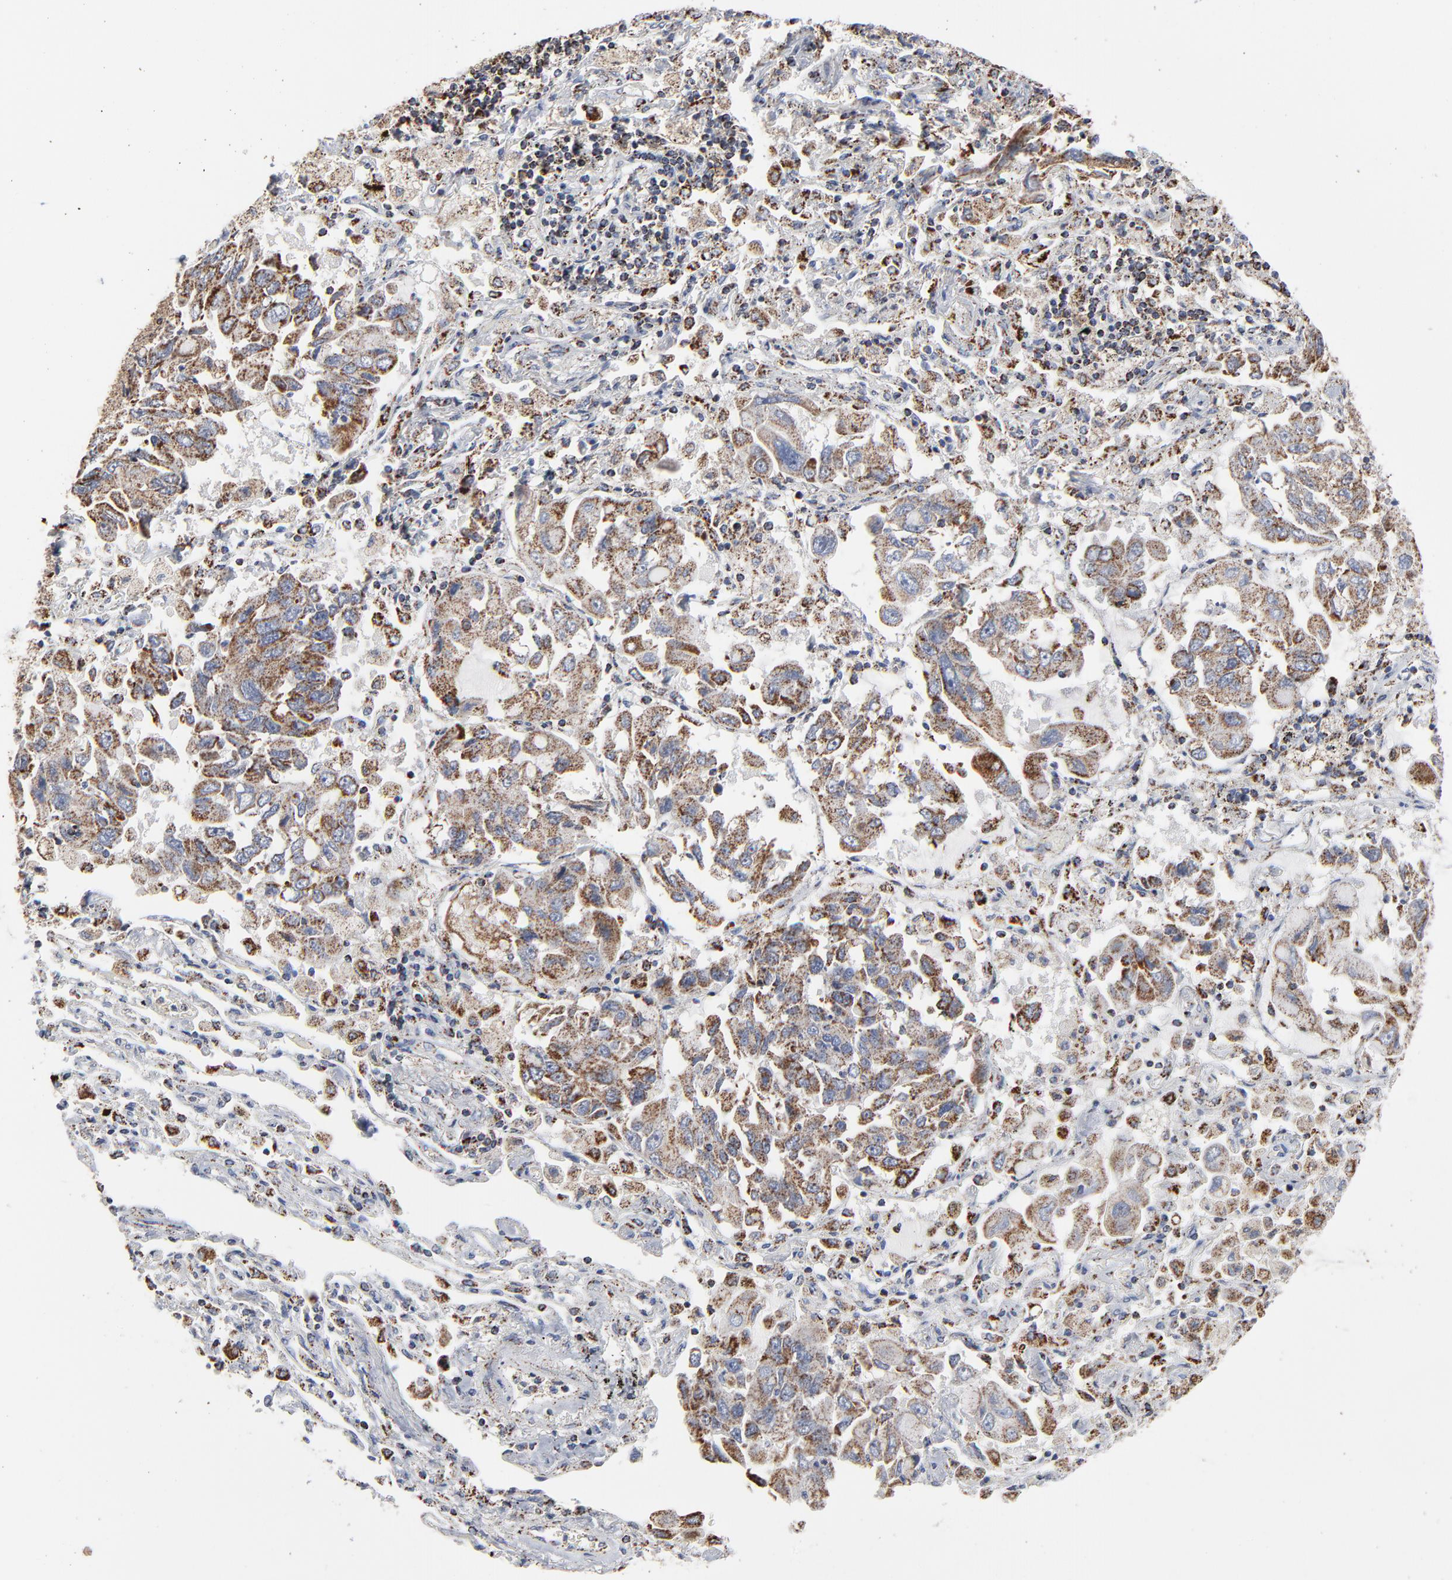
{"staining": {"intensity": "strong", "quantity": ">75%", "location": "cytoplasmic/membranous"}, "tissue": "lung cancer", "cell_type": "Tumor cells", "image_type": "cancer", "snomed": [{"axis": "morphology", "description": "Adenocarcinoma, NOS"}, {"axis": "topography", "description": "Lung"}], "caption": "Lung adenocarcinoma was stained to show a protein in brown. There is high levels of strong cytoplasmic/membranous positivity in approximately >75% of tumor cells.", "gene": "UQCRC1", "patient": {"sex": "male", "age": 64}}